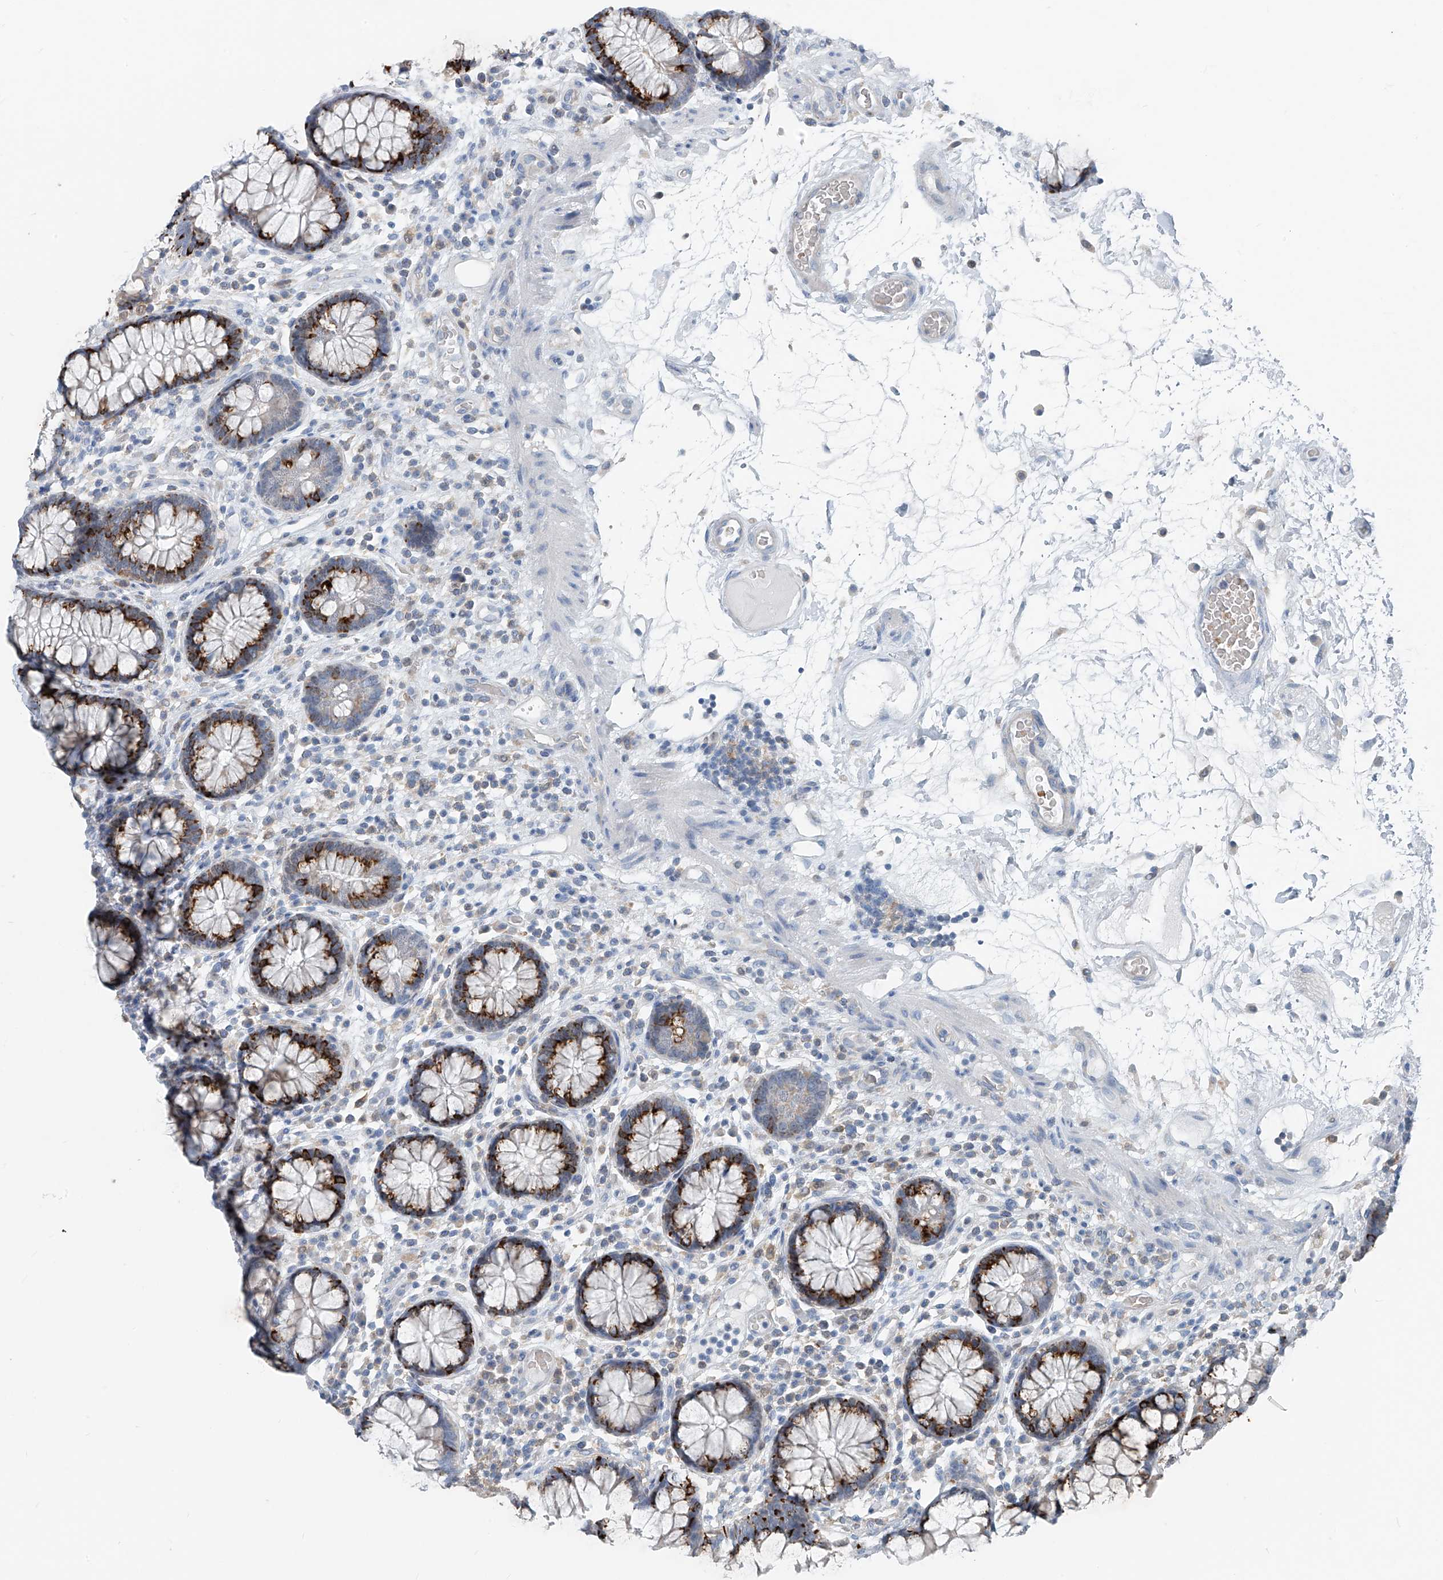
{"staining": {"intensity": "negative", "quantity": "none", "location": "none"}, "tissue": "colon", "cell_type": "Endothelial cells", "image_type": "normal", "snomed": [{"axis": "morphology", "description": "Normal tissue, NOS"}, {"axis": "topography", "description": "Colon"}], "caption": "A histopathology image of human colon is negative for staining in endothelial cells. Brightfield microscopy of immunohistochemistry stained with DAB (brown) and hematoxylin (blue), captured at high magnification.", "gene": "FGD2", "patient": {"sex": "female", "age": 79}}